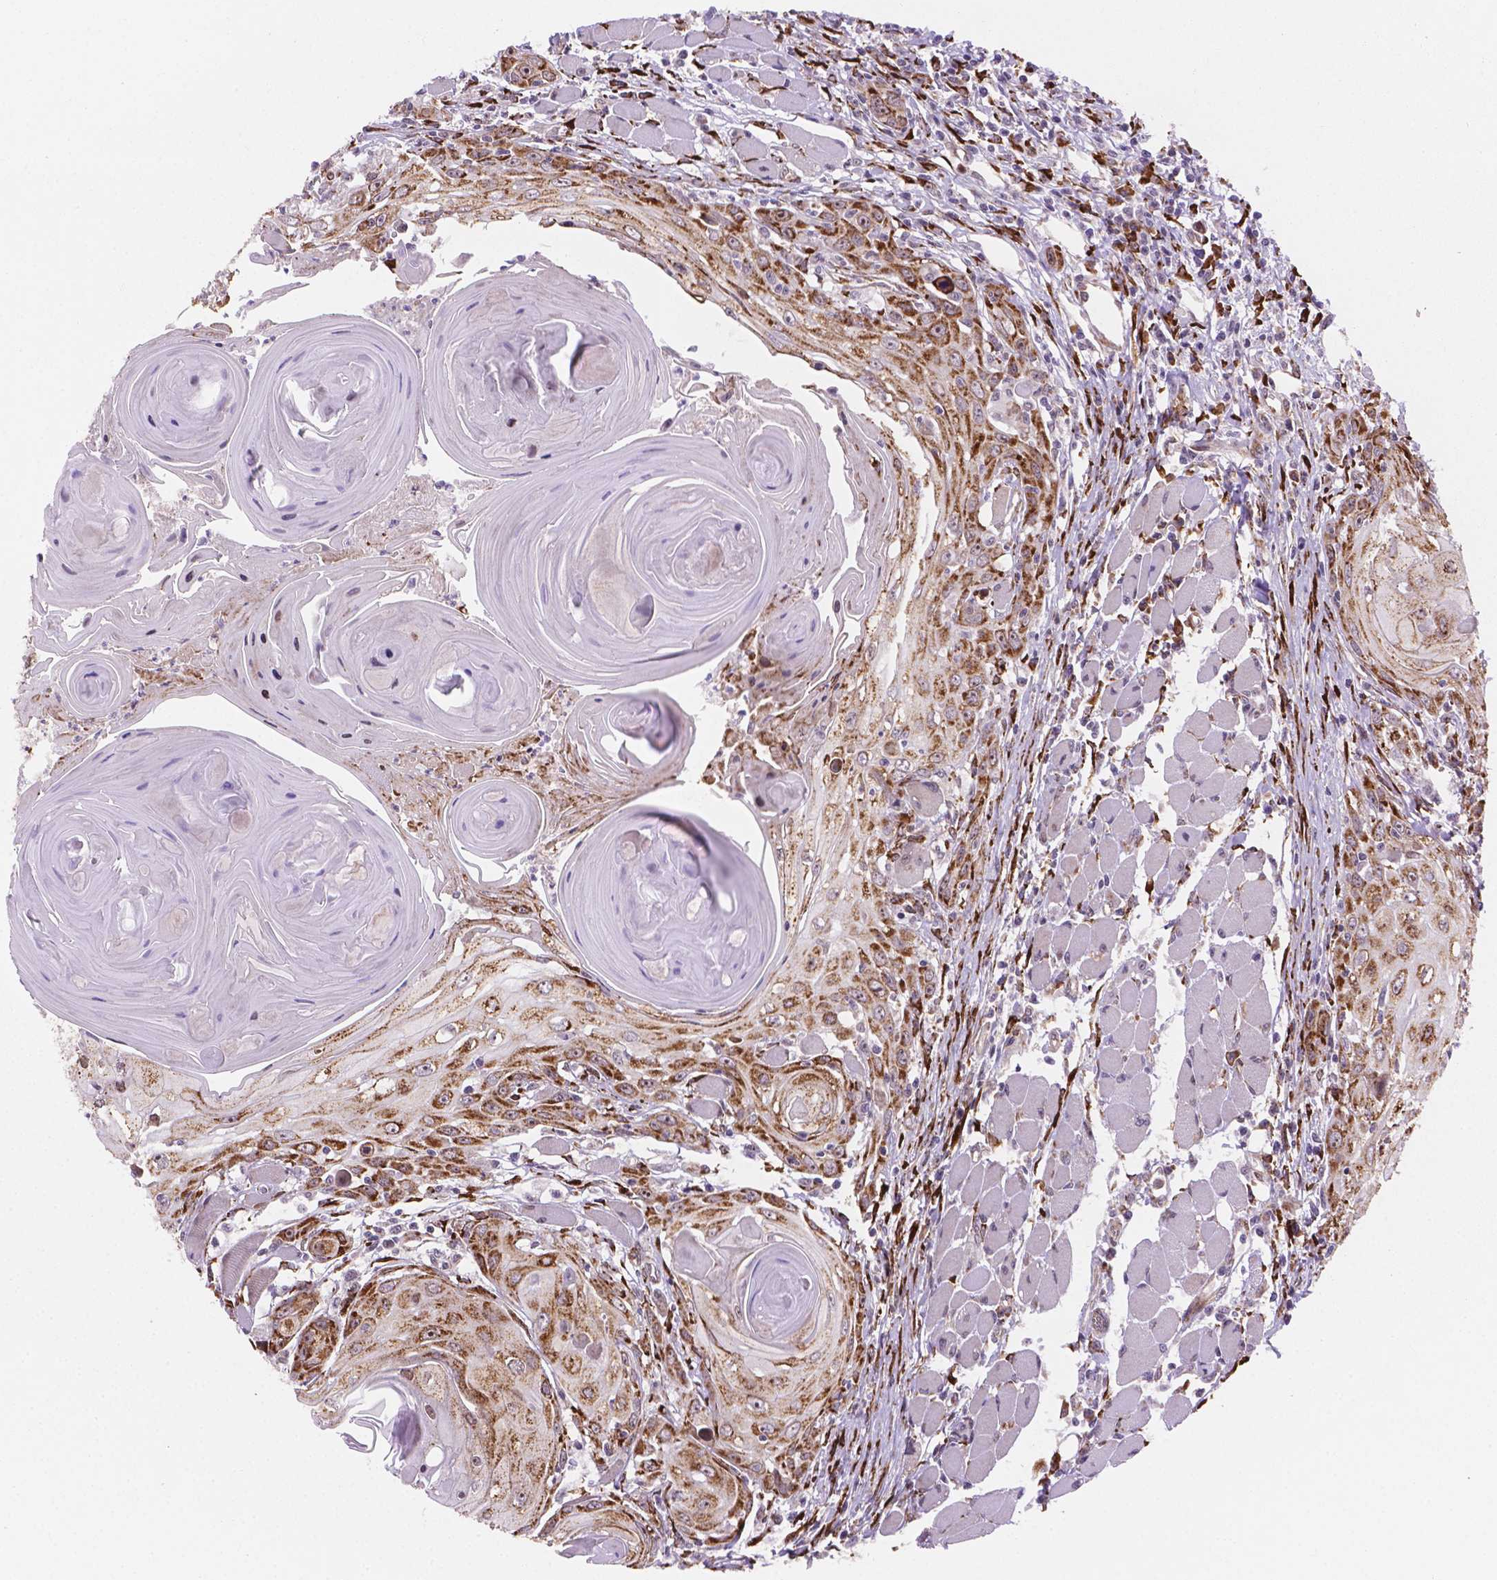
{"staining": {"intensity": "moderate", "quantity": ">75%", "location": "cytoplasmic/membranous"}, "tissue": "head and neck cancer", "cell_type": "Tumor cells", "image_type": "cancer", "snomed": [{"axis": "morphology", "description": "Squamous cell carcinoma, NOS"}, {"axis": "topography", "description": "Head-Neck"}], "caption": "An image showing moderate cytoplasmic/membranous expression in approximately >75% of tumor cells in head and neck cancer, as visualized by brown immunohistochemical staining.", "gene": "FNIP1", "patient": {"sex": "female", "age": 80}}